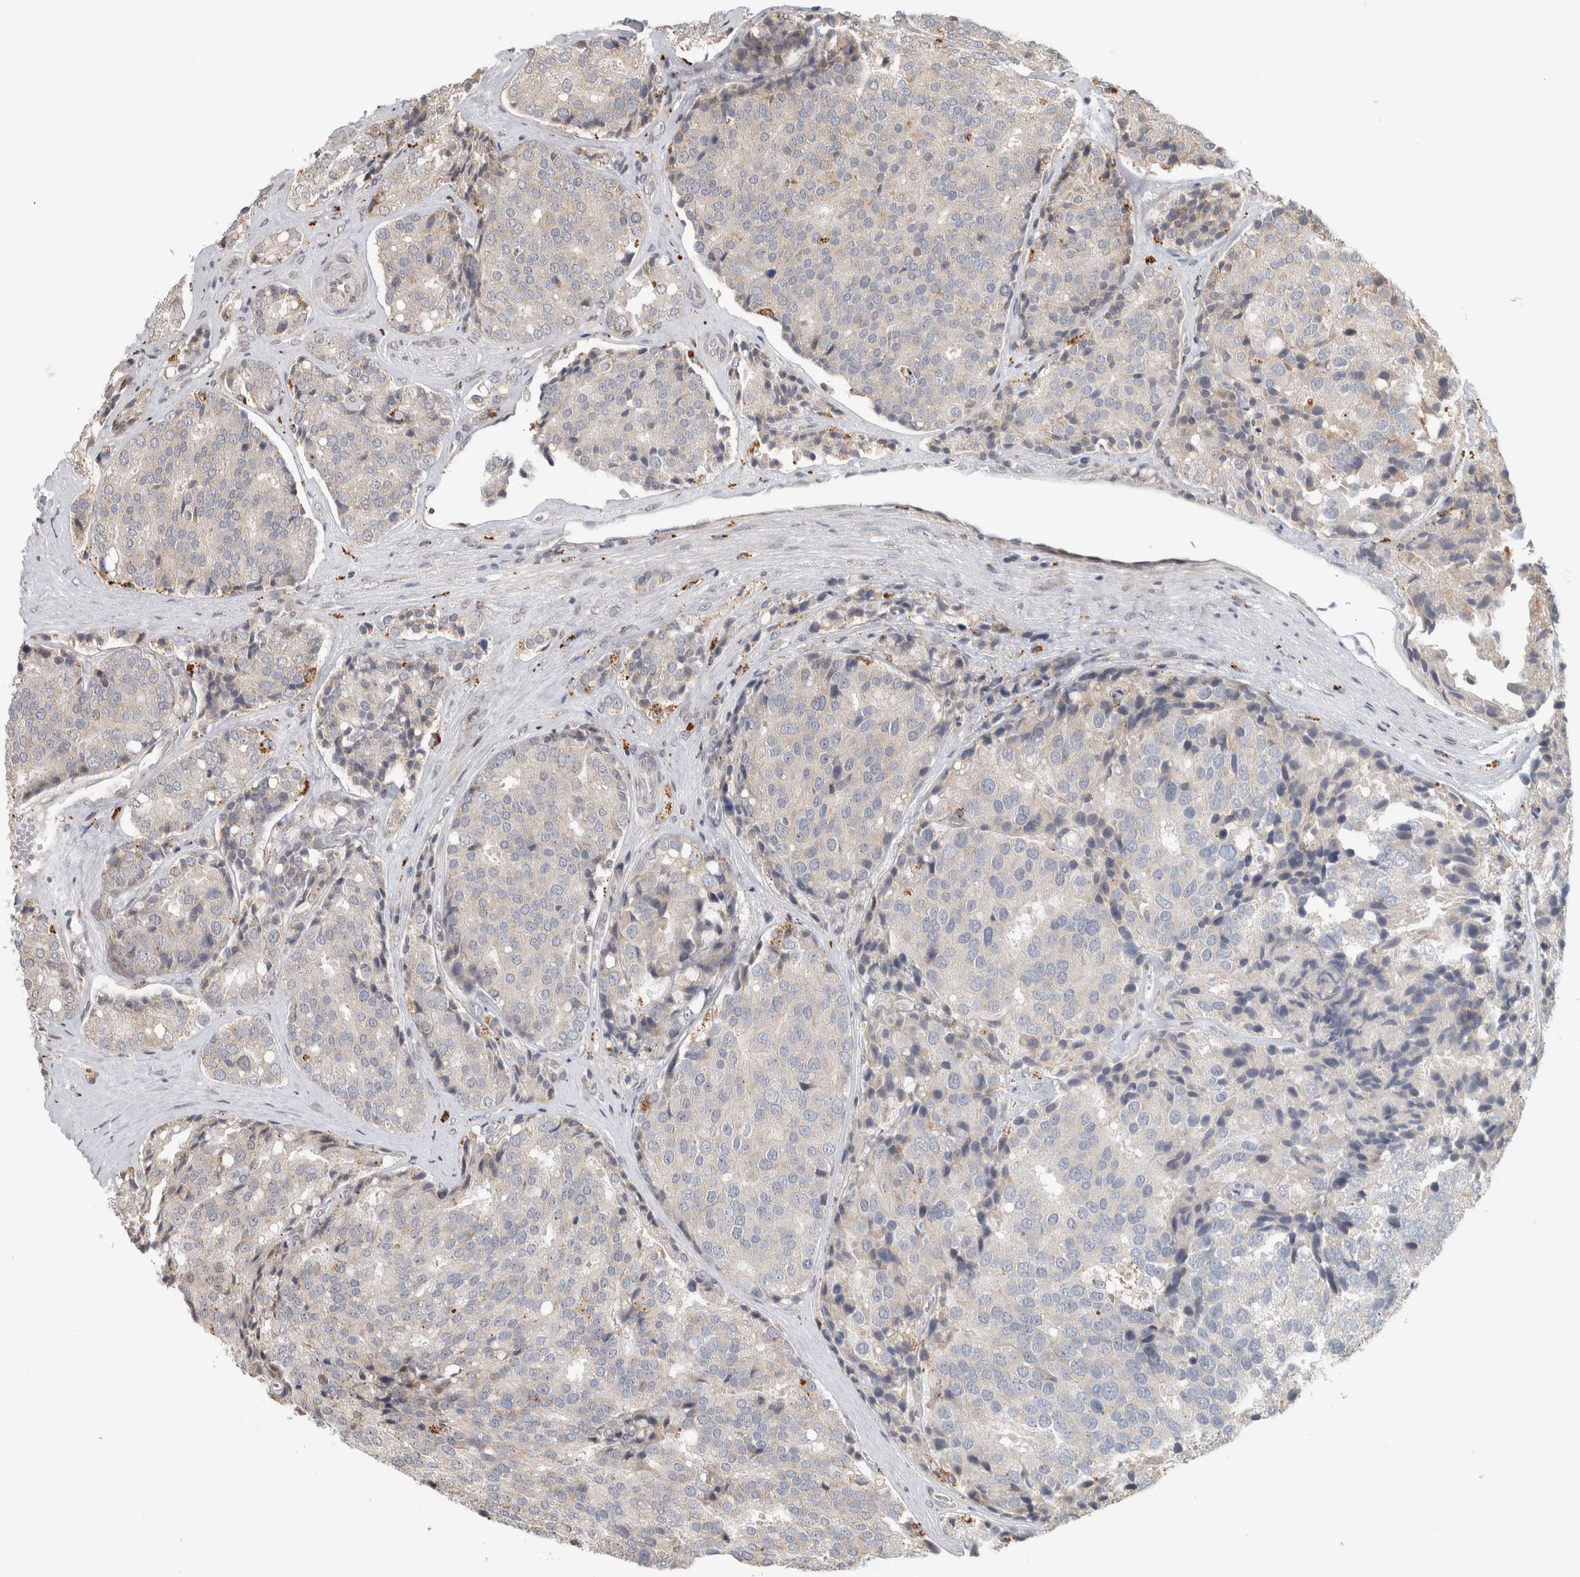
{"staining": {"intensity": "weak", "quantity": "25%-75%", "location": "cytoplasmic/membranous"}, "tissue": "prostate cancer", "cell_type": "Tumor cells", "image_type": "cancer", "snomed": [{"axis": "morphology", "description": "Adenocarcinoma, High grade"}, {"axis": "topography", "description": "Prostate"}], "caption": "Prostate cancer (adenocarcinoma (high-grade)) tissue exhibits weak cytoplasmic/membranous staining in approximately 25%-75% of tumor cells", "gene": "NAB2", "patient": {"sex": "male", "age": 50}}